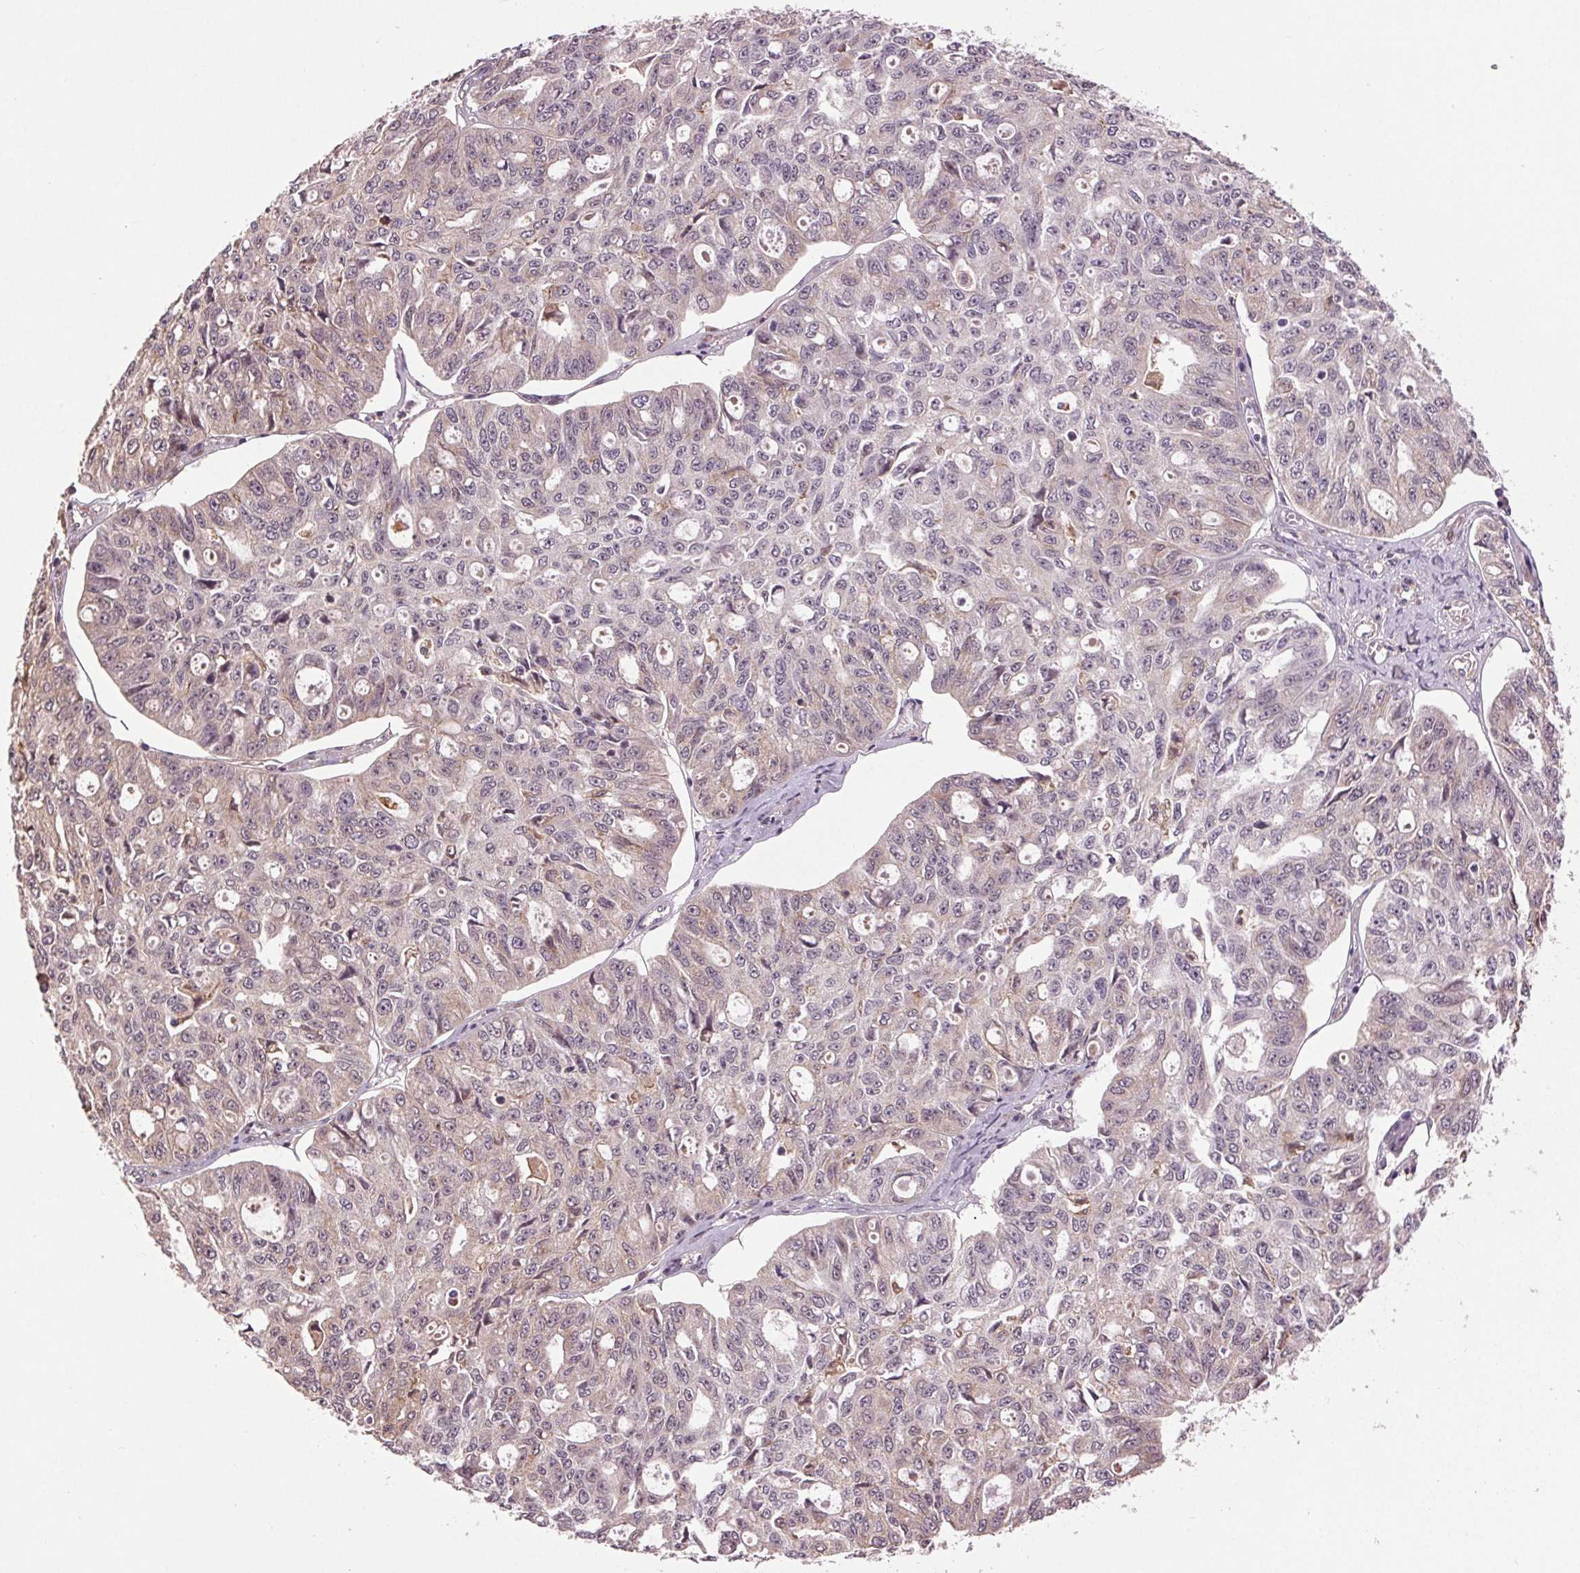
{"staining": {"intensity": "weak", "quantity": "<25%", "location": "cytoplasmic/membranous"}, "tissue": "ovarian cancer", "cell_type": "Tumor cells", "image_type": "cancer", "snomed": [{"axis": "morphology", "description": "Carcinoma, endometroid"}, {"axis": "topography", "description": "Ovary"}], "caption": "There is no significant staining in tumor cells of ovarian cancer (endometroid carcinoma).", "gene": "BSDC1", "patient": {"sex": "female", "age": 65}}